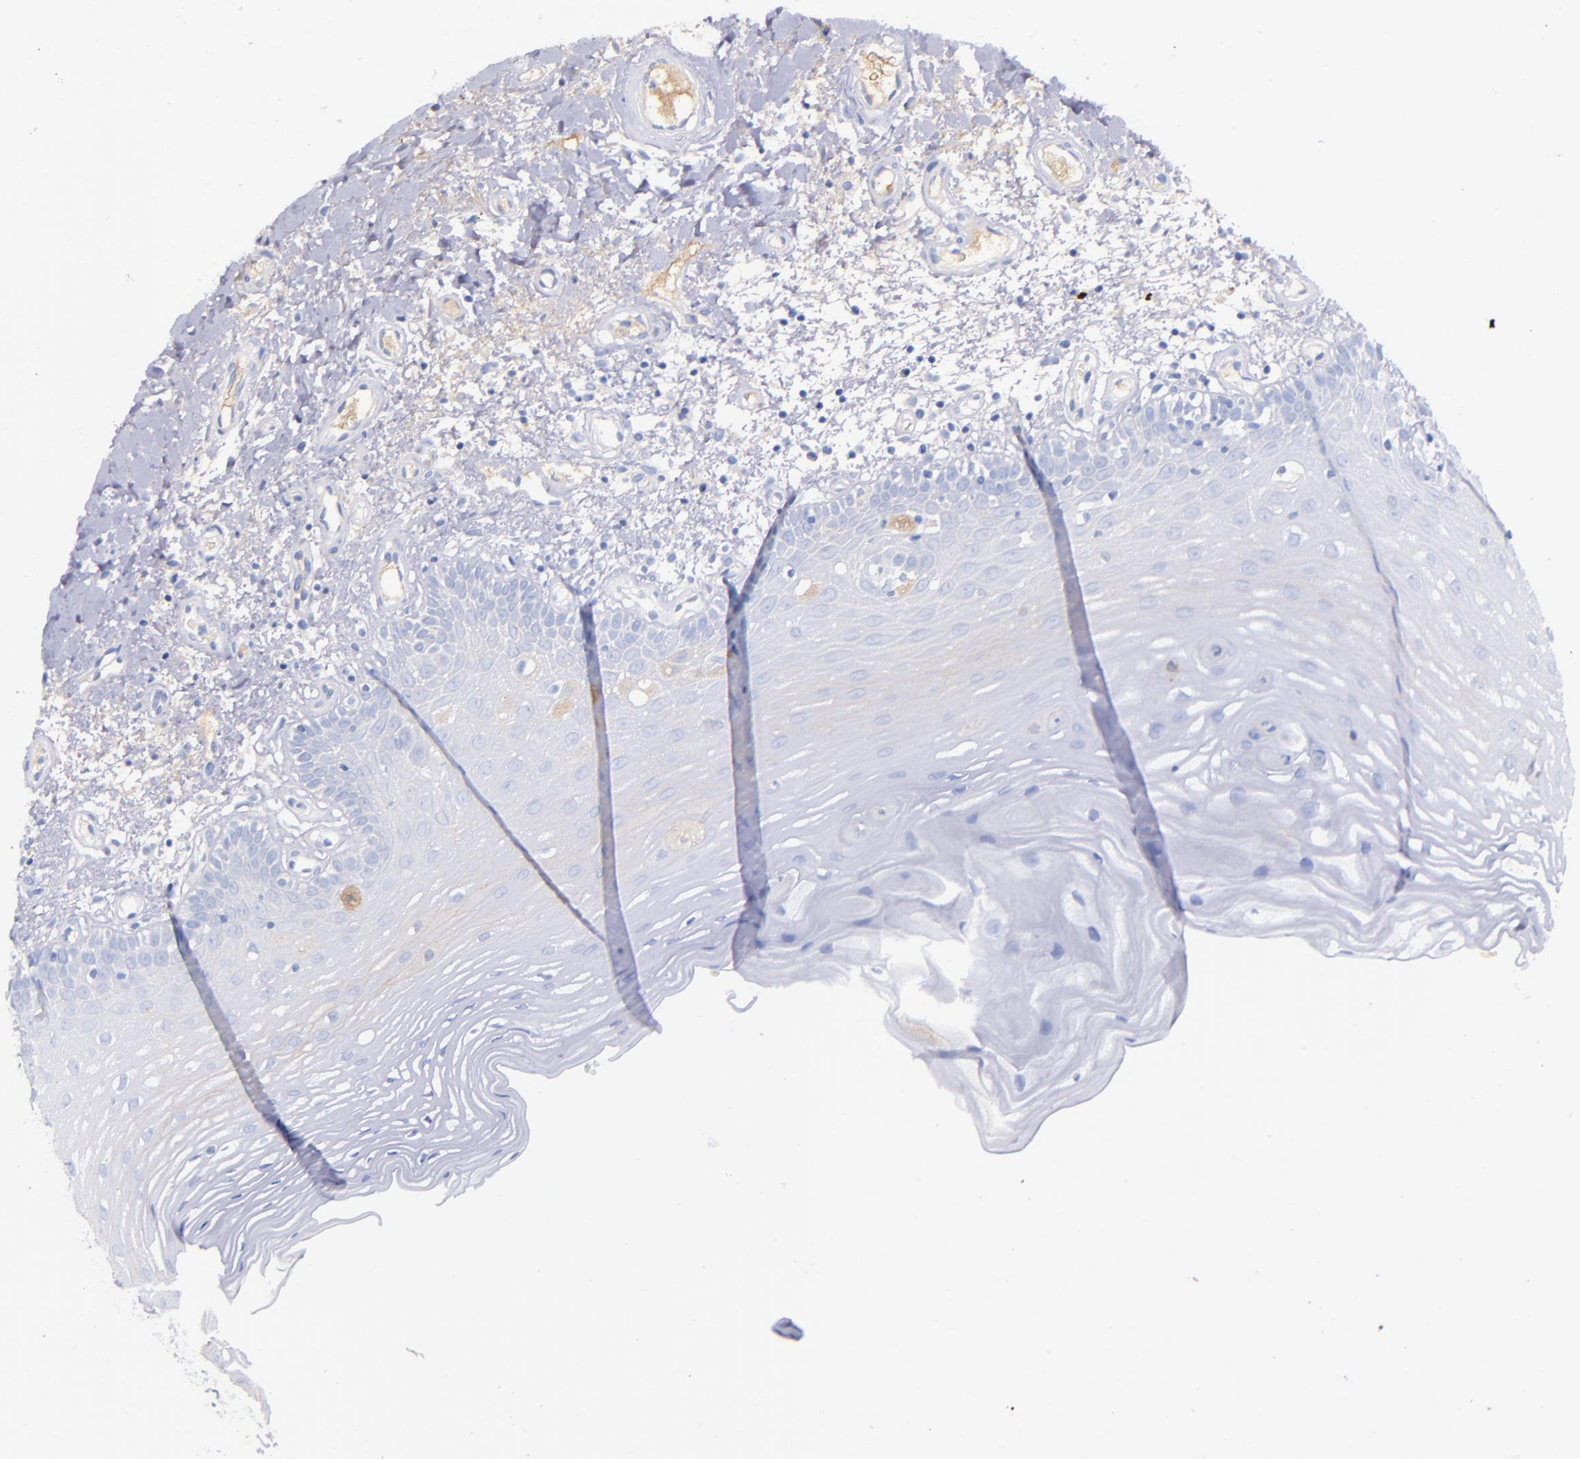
{"staining": {"intensity": "negative", "quantity": "none", "location": "none"}, "tissue": "oral mucosa", "cell_type": "Squamous epithelial cells", "image_type": "normal", "snomed": [{"axis": "morphology", "description": "Normal tissue, NOS"}, {"axis": "morphology", "description": "Squamous cell carcinoma, NOS"}, {"axis": "topography", "description": "Skeletal muscle"}, {"axis": "topography", "description": "Oral tissue"}, {"axis": "topography", "description": "Head-Neck"}], "caption": "High magnification brightfield microscopy of benign oral mucosa stained with DAB (3,3'-diaminobenzidine) (brown) and counterstained with hematoxylin (blue): squamous epithelial cells show no significant expression.", "gene": "KNG1", "patient": {"sex": "male", "age": 71}}